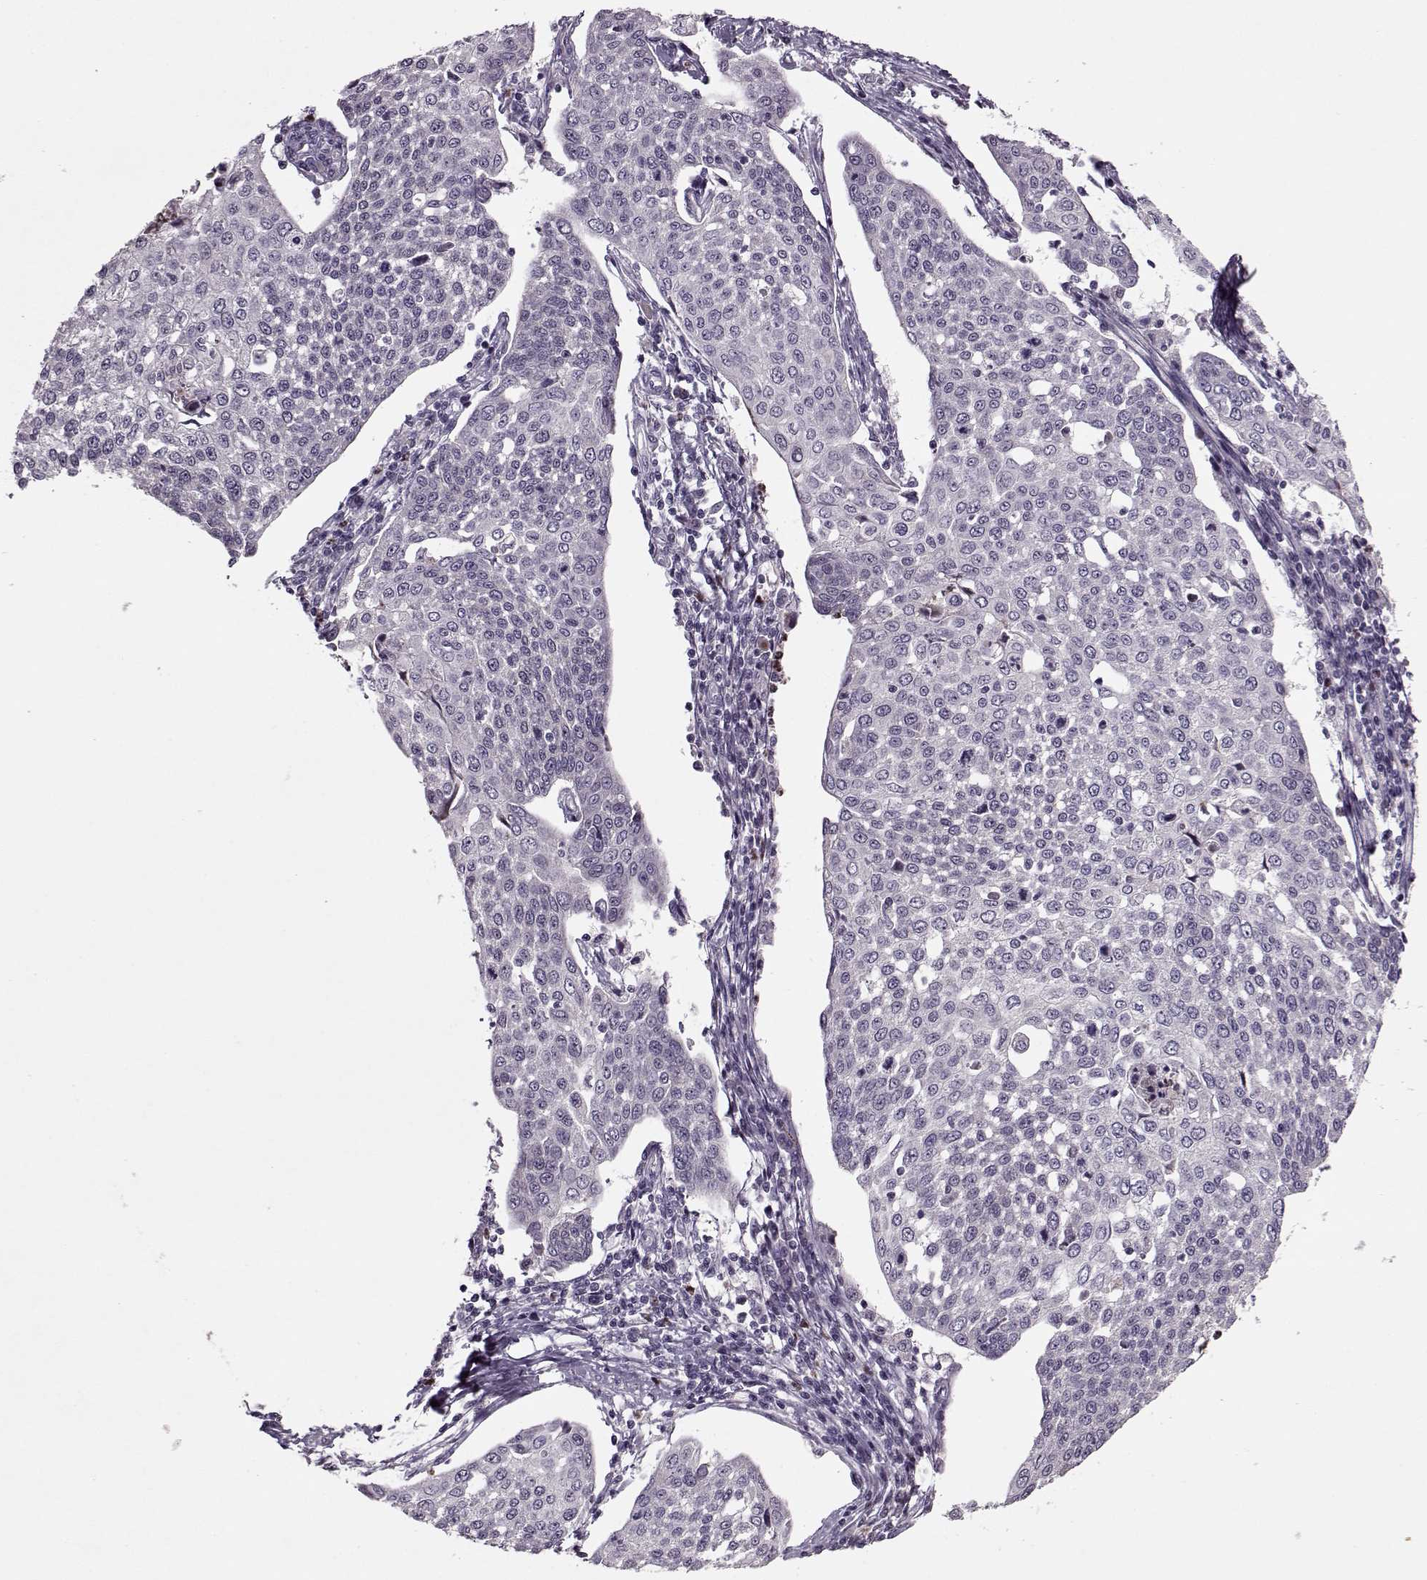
{"staining": {"intensity": "negative", "quantity": "none", "location": "none"}, "tissue": "cervical cancer", "cell_type": "Tumor cells", "image_type": "cancer", "snomed": [{"axis": "morphology", "description": "Squamous cell carcinoma, NOS"}, {"axis": "topography", "description": "Cervix"}], "caption": "This is a histopathology image of IHC staining of cervical cancer (squamous cell carcinoma), which shows no positivity in tumor cells. Nuclei are stained in blue.", "gene": "ACOT11", "patient": {"sex": "female", "age": 34}}